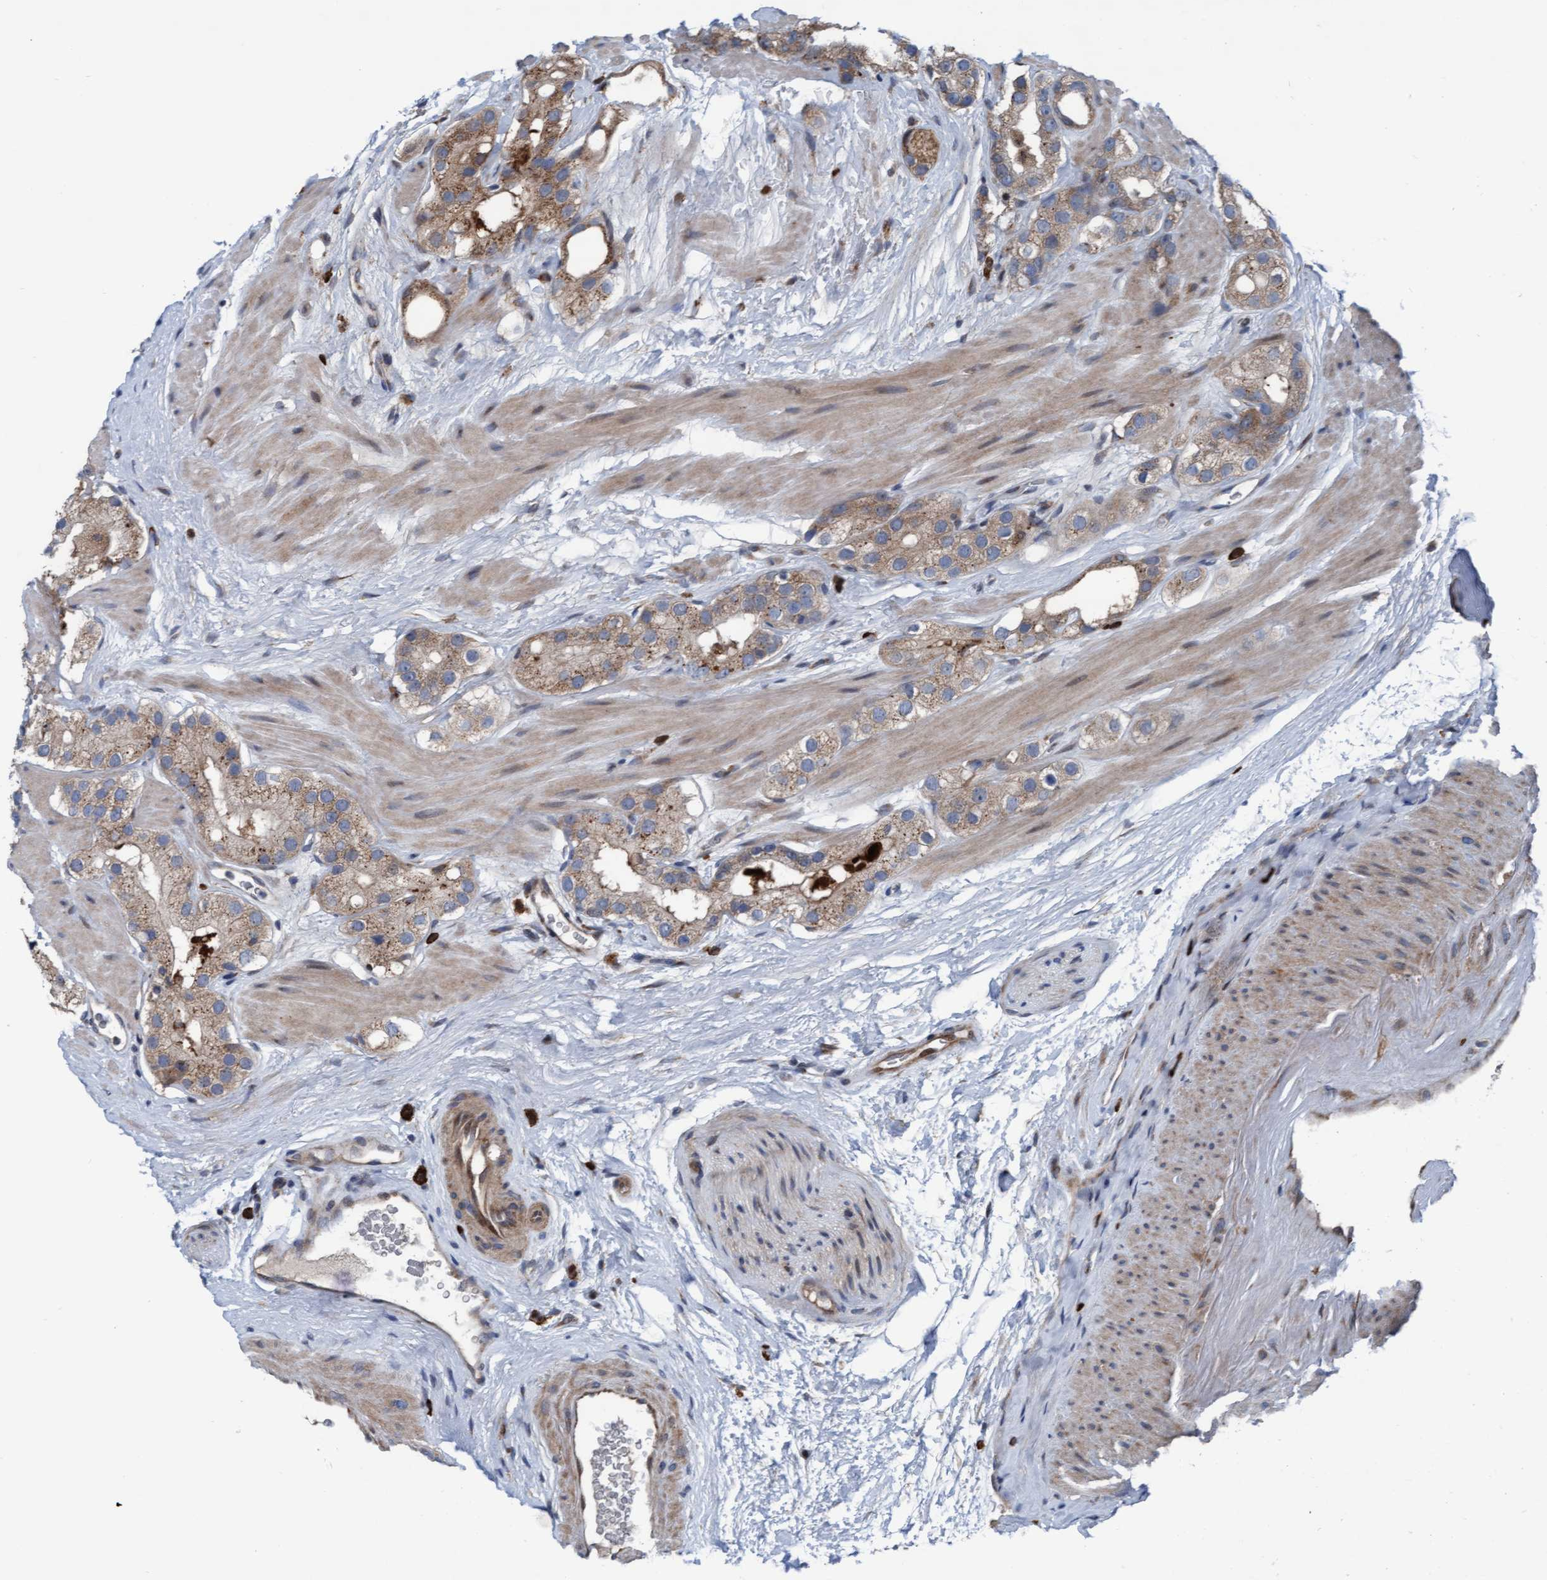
{"staining": {"intensity": "weak", "quantity": ">75%", "location": "cytoplasmic/membranous"}, "tissue": "prostate cancer", "cell_type": "Tumor cells", "image_type": "cancer", "snomed": [{"axis": "morphology", "description": "Adenocarcinoma, High grade"}, {"axis": "topography", "description": "Prostate"}], "caption": "Protein staining of prostate cancer tissue displays weak cytoplasmic/membranous positivity in approximately >75% of tumor cells.", "gene": "KLHL26", "patient": {"sex": "male", "age": 63}}